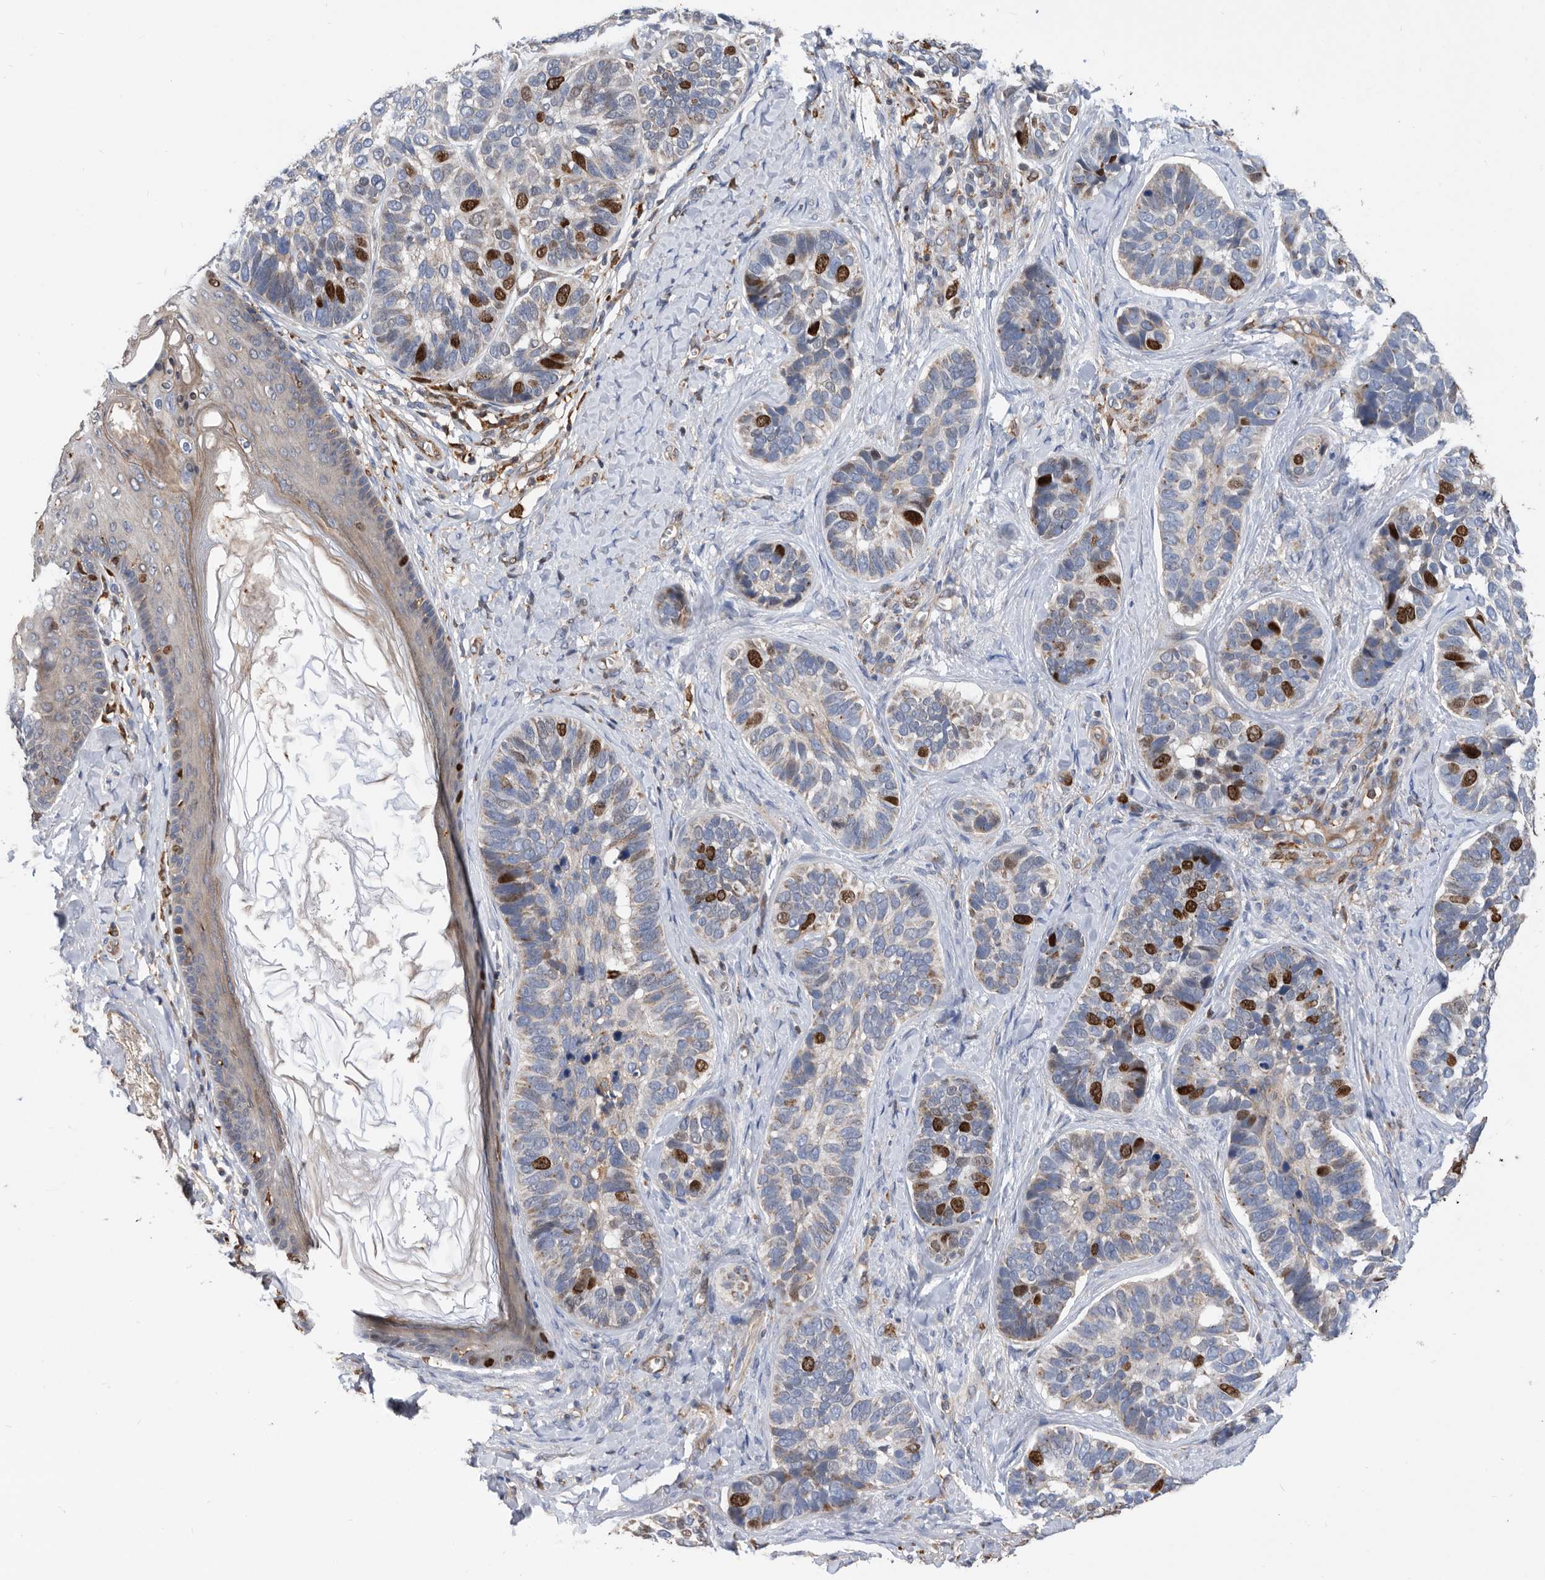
{"staining": {"intensity": "strong", "quantity": "<25%", "location": "nuclear"}, "tissue": "skin cancer", "cell_type": "Tumor cells", "image_type": "cancer", "snomed": [{"axis": "morphology", "description": "Basal cell carcinoma"}, {"axis": "topography", "description": "Skin"}], "caption": "Immunohistochemical staining of human skin cancer (basal cell carcinoma) displays strong nuclear protein staining in about <25% of tumor cells.", "gene": "ATAD2", "patient": {"sex": "male", "age": 62}}